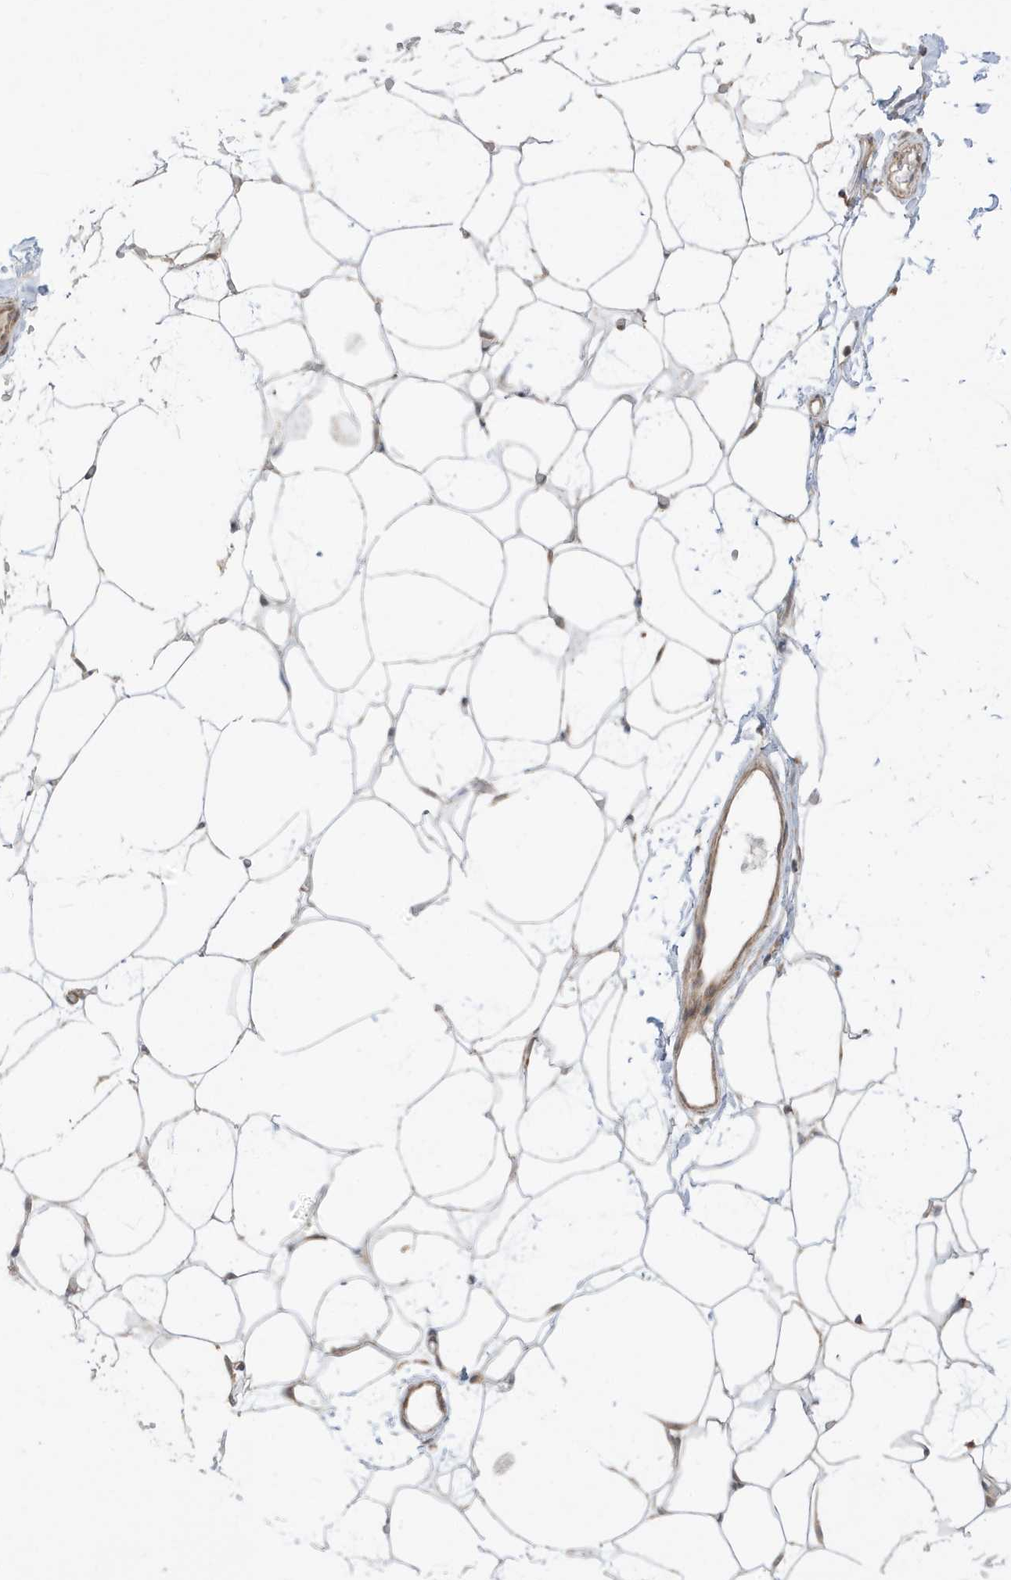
{"staining": {"intensity": "weak", "quantity": ">75%", "location": "cytoplasmic/membranous"}, "tissue": "adipose tissue", "cell_type": "Adipocytes", "image_type": "normal", "snomed": [{"axis": "morphology", "description": "Normal tissue, NOS"}, {"axis": "topography", "description": "Breast"}], "caption": "IHC photomicrograph of benign adipose tissue: human adipose tissue stained using immunohistochemistry displays low levels of weak protein expression localized specifically in the cytoplasmic/membranous of adipocytes, appearing as a cytoplasmic/membranous brown color.", "gene": "DHX36", "patient": {"sex": "female", "age": 23}}